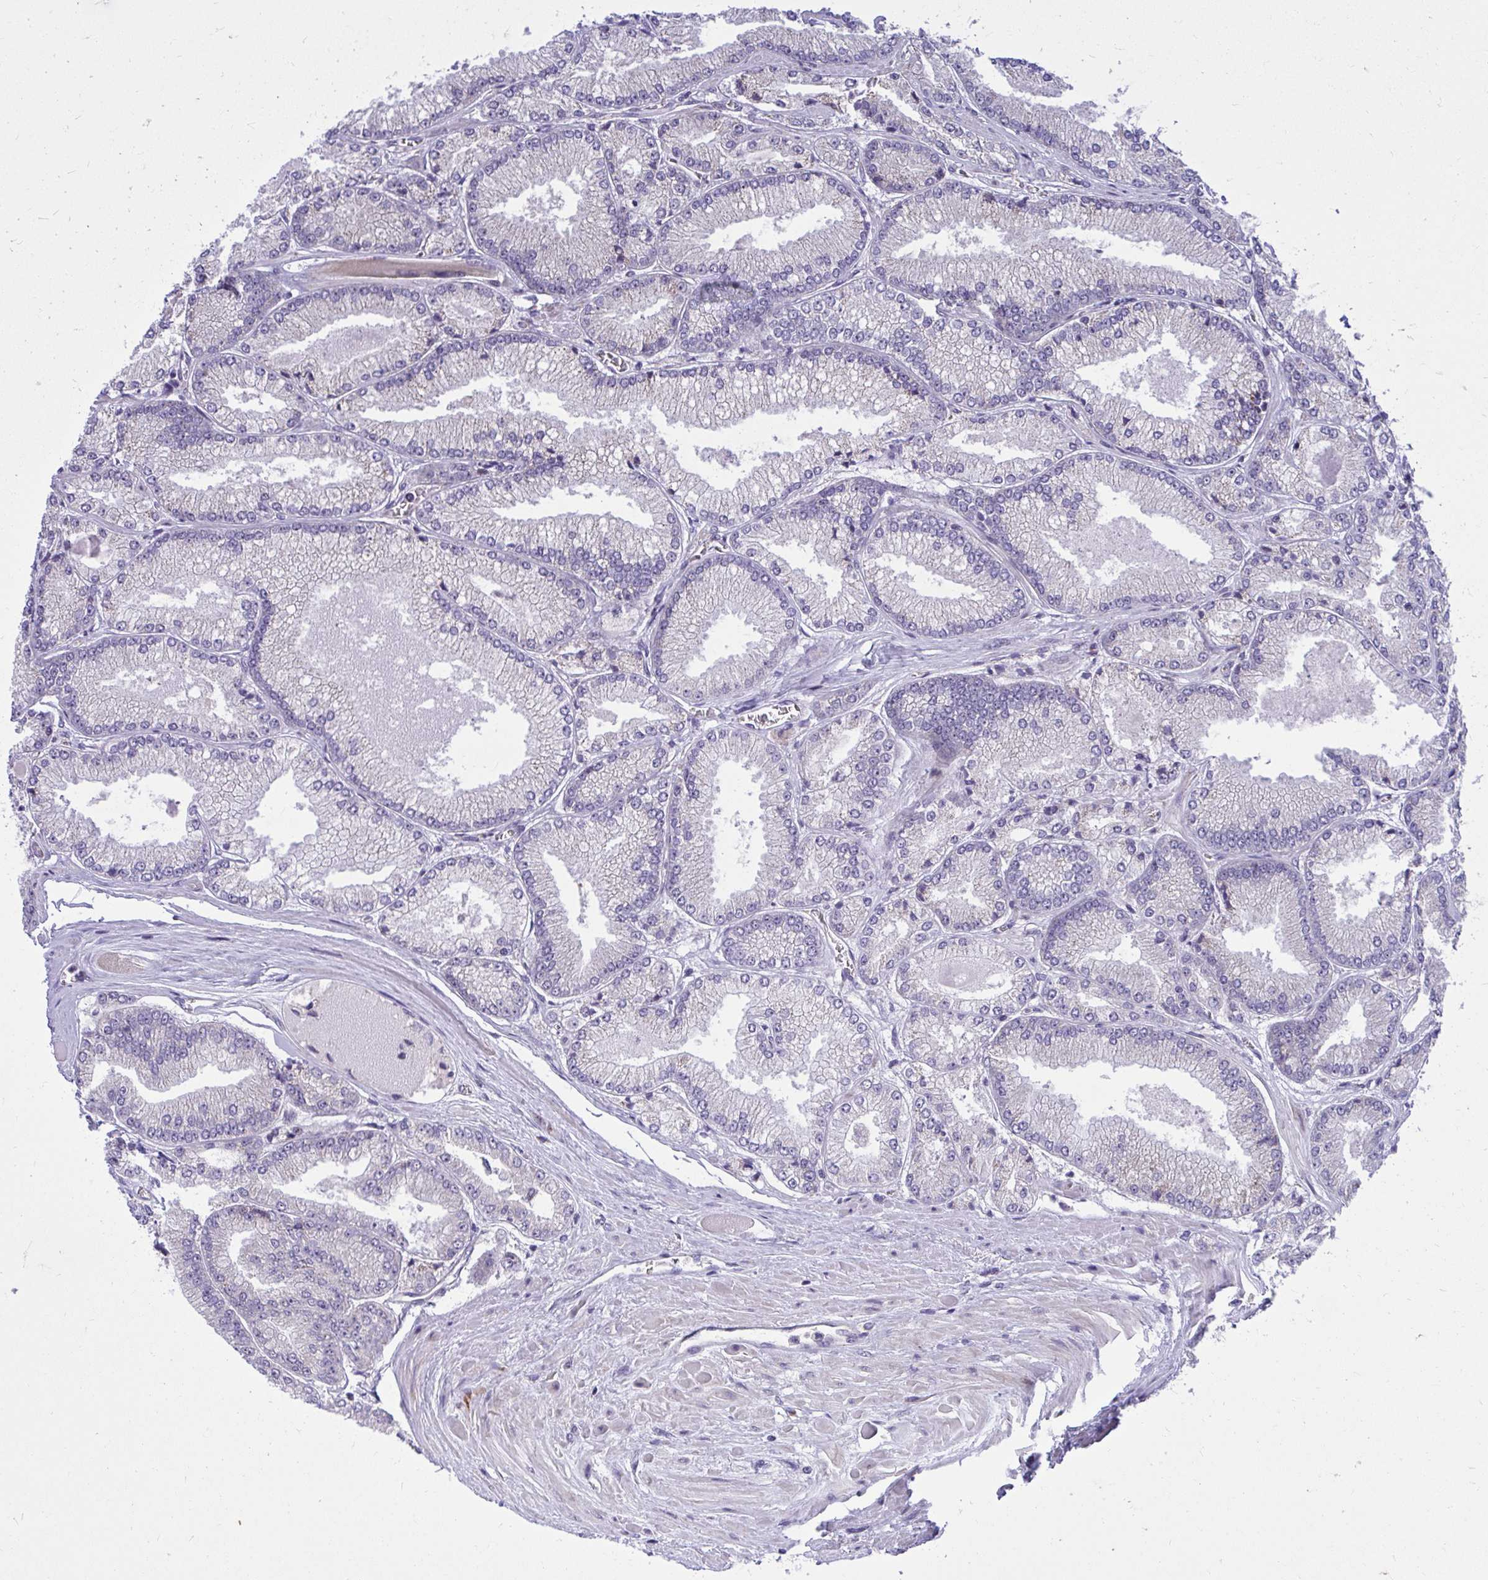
{"staining": {"intensity": "negative", "quantity": "none", "location": "none"}, "tissue": "prostate cancer", "cell_type": "Tumor cells", "image_type": "cancer", "snomed": [{"axis": "morphology", "description": "Adenocarcinoma, Low grade"}, {"axis": "topography", "description": "Prostate"}], "caption": "Immunohistochemistry of prostate cancer shows no staining in tumor cells.", "gene": "GPRIN3", "patient": {"sex": "male", "age": 67}}